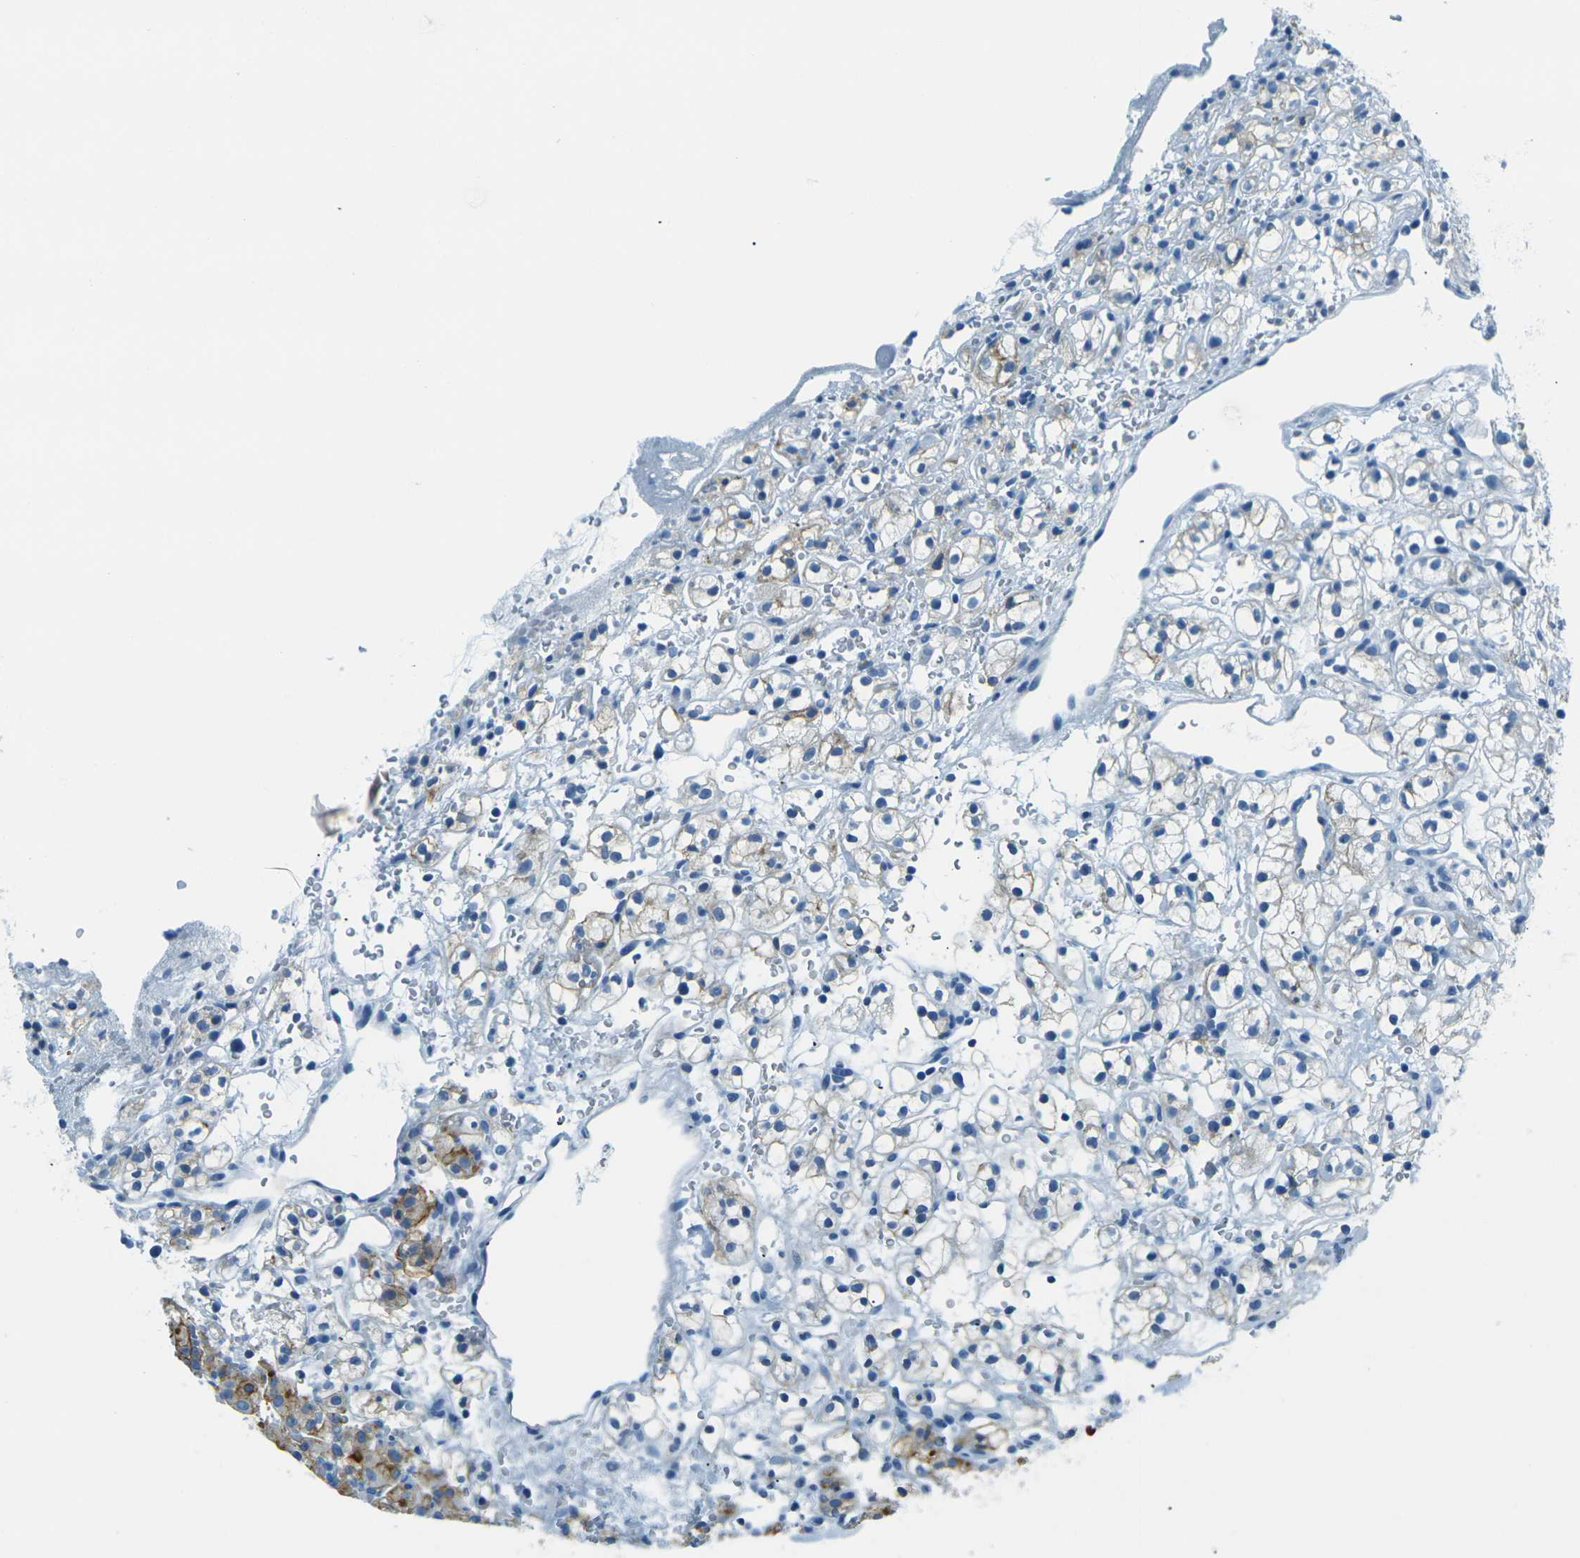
{"staining": {"intensity": "moderate", "quantity": "25%-75%", "location": "cytoplasmic/membranous"}, "tissue": "renal cancer", "cell_type": "Tumor cells", "image_type": "cancer", "snomed": [{"axis": "morphology", "description": "Adenocarcinoma, NOS"}, {"axis": "topography", "description": "Kidney"}], "caption": "High-power microscopy captured an immunohistochemistry histopathology image of renal cancer, revealing moderate cytoplasmic/membranous staining in approximately 25%-75% of tumor cells.", "gene": "OCLN", "patient": {"sex": "male", "age": 61}}